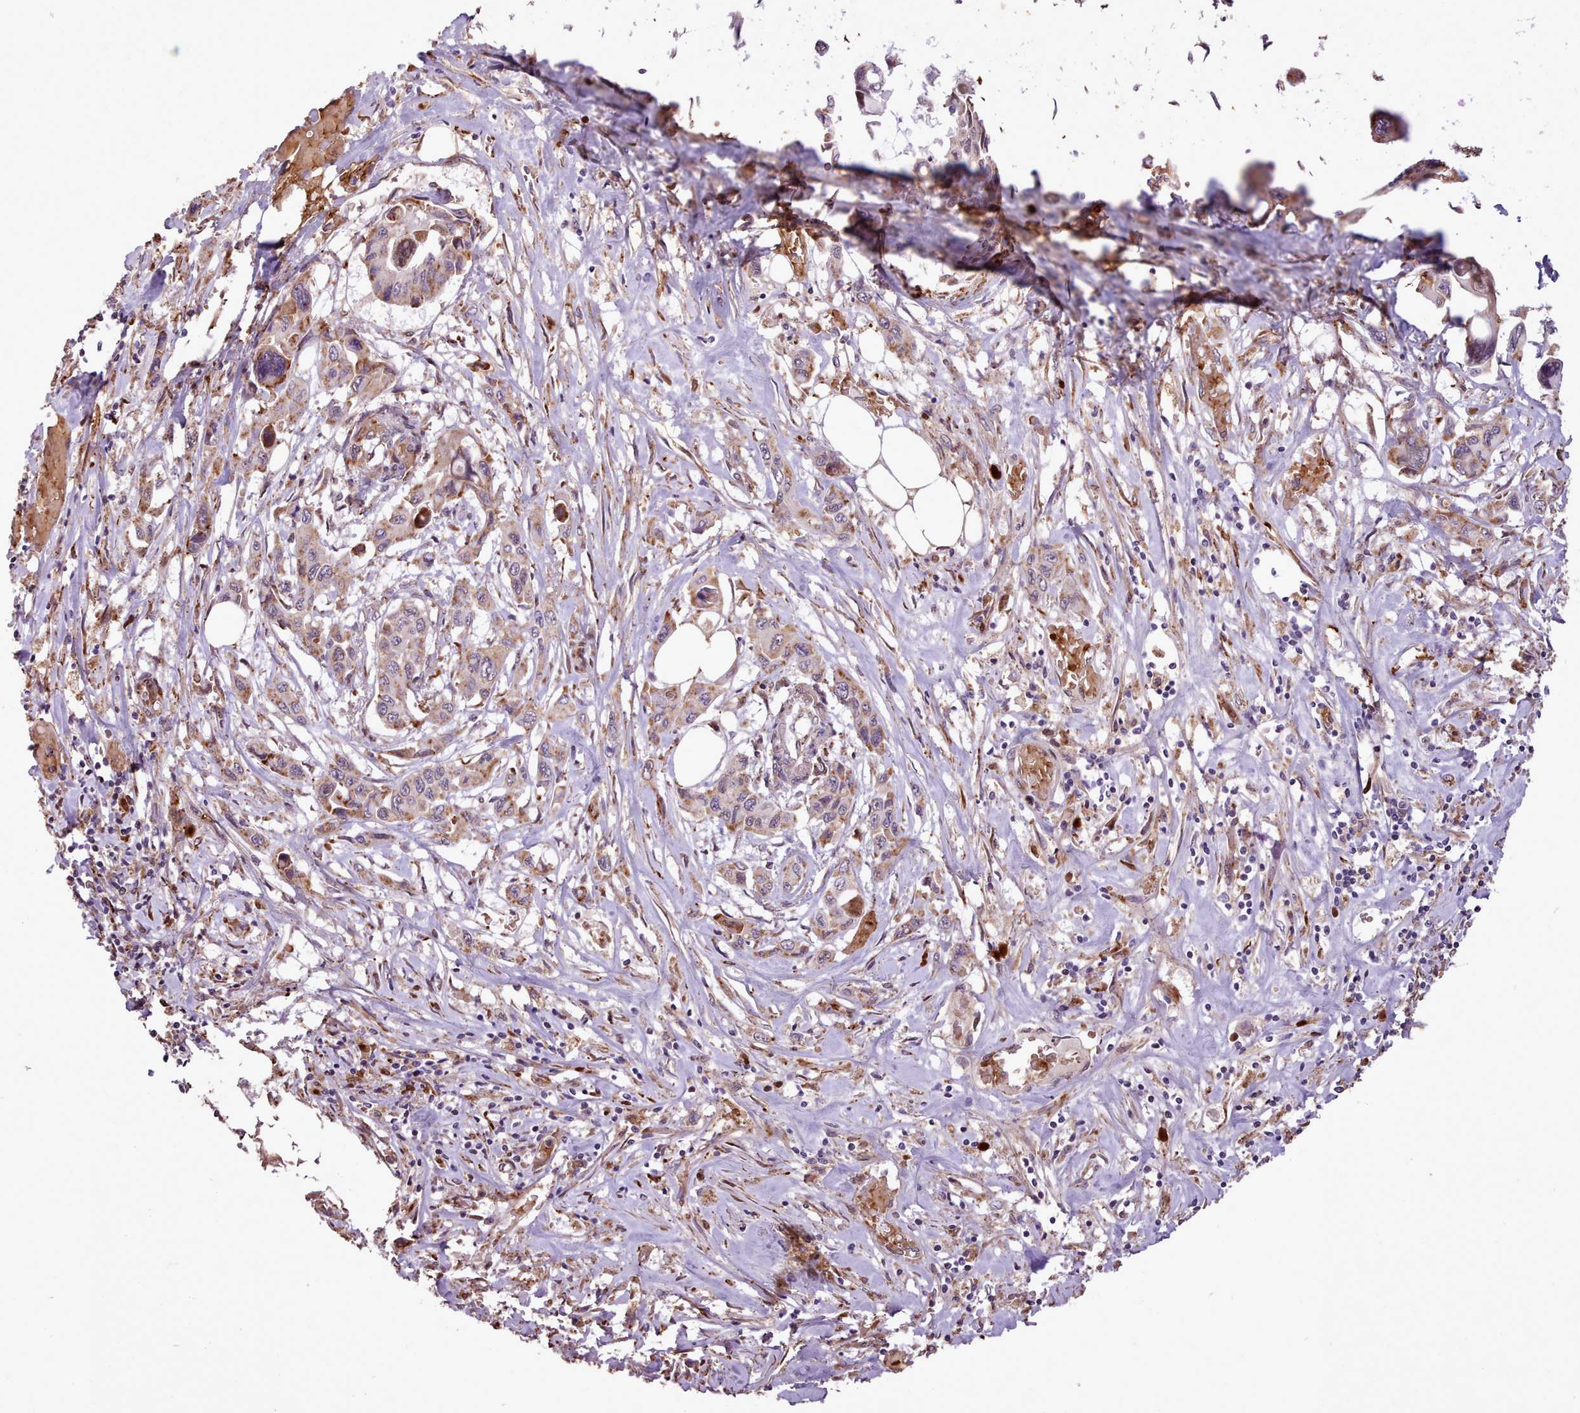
{"staining": {"intensity": "moderate", "quantity": "25%-75%", "location": "cytoplasmic/membranous"}, "tissue": "pancreatic cancer", "cell_type": "Tumor cells", "image_type": "cancer", "snomed": [{"axis": "morphology", "description": "Adenocarcinoma, NOS"}, {"axis": "topography", "description": "Pancreas"}], "caption": "Tumor cells demonstrate medium levels of moderate cytoplasmic/membranous staining in approximately 25%-75% of cells in human pancreatic cancer.", "gene": "CABP1", "patient": {"sex": "male", "age": 92}}